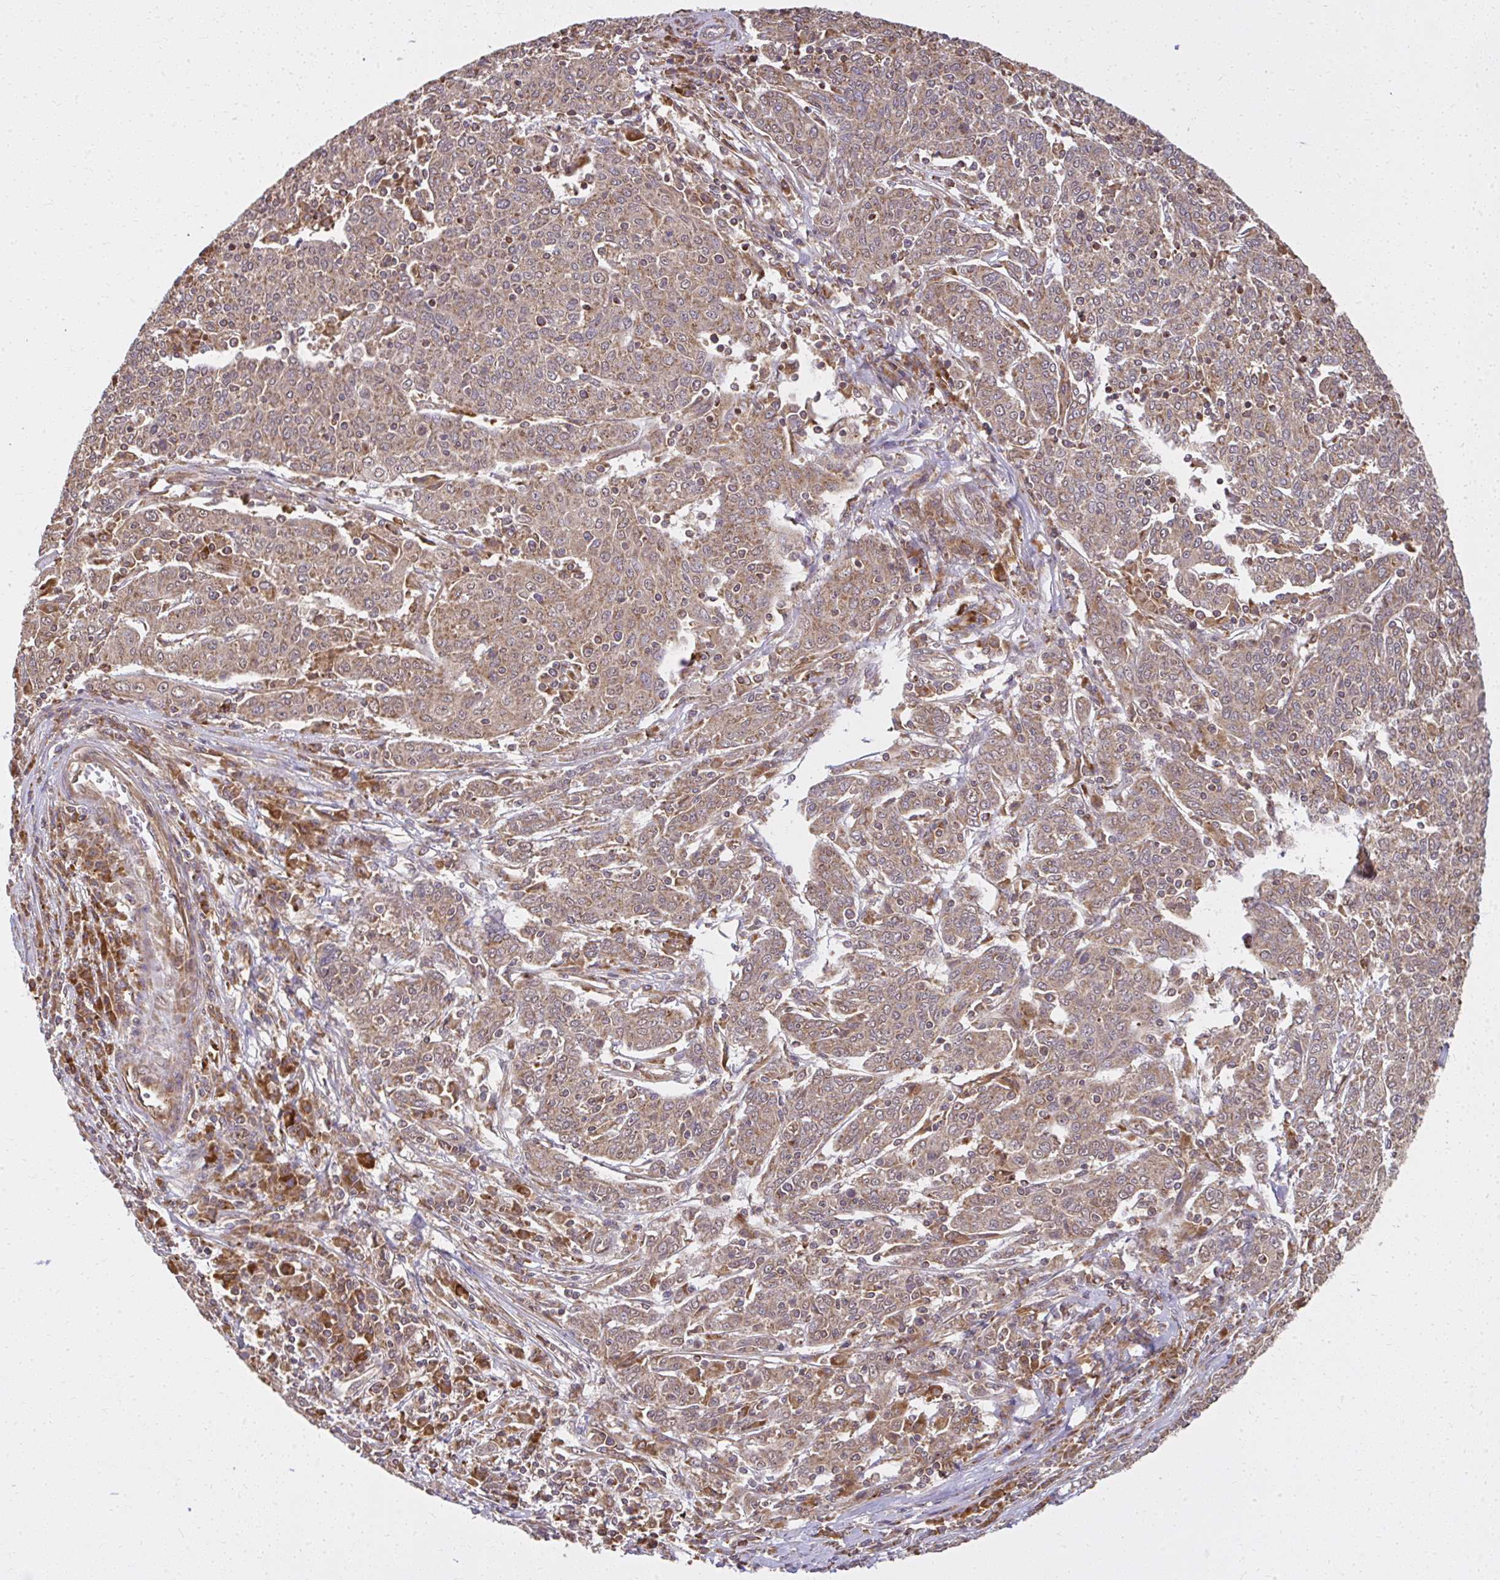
{"staining": {"intensity": "weak", "quantity": "25%-75%", "location": "cytoplasmic/membranous"}, "tissue": "cervical cancer", "cell_type": "Tumor cells", "image_type": "cancer", "snomed": [{"axis": "morphology", "description": "Squamous cell carcinoma, NOS"}, {"axis": "topography", "description": "Cervix"}], "caption": "Immunohistochemistry micrograph of cervical cancer (squamous cell carcinoma) stained for a protein (brown), which reveals low levels of weak cytoplasmic/membranous staining in about 25%-75% of tumor cells.", "gene": "GNS", "patient": {"sex": "female", "age": 67}}